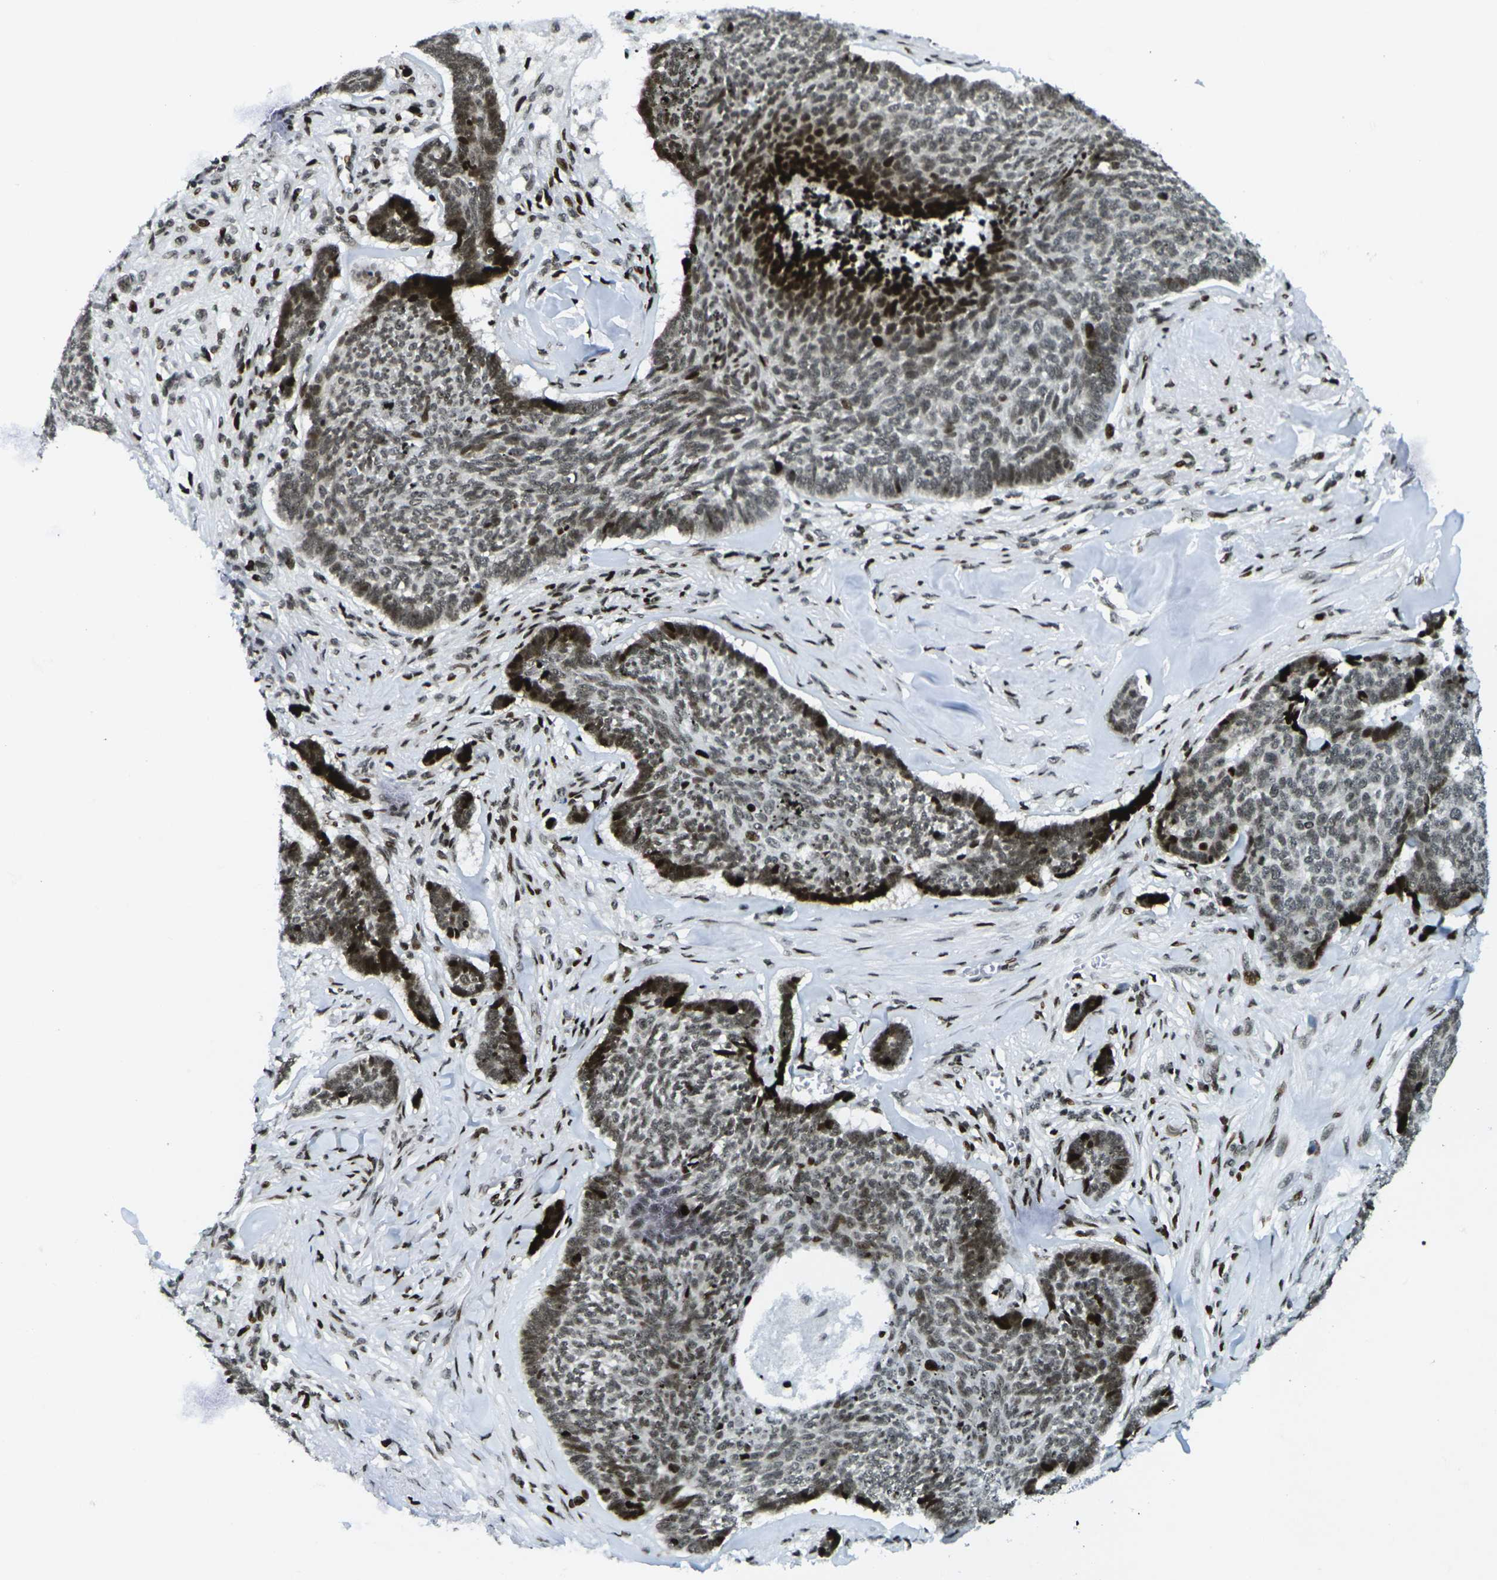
{"staining": {"intensity": "moderate", "quantity": ">75%", "location": "nuclear"}, "tissue": "skin cancer", "cell_type": "Tumor cells", "image_type": "cancer", "snomed": [{"axis": "morphology", "description": "Basal cell carcinoma"}, {"axis": "topography", "description": "Skin"}], "caption": "Protein staining of skin basal cell carcinoma tissue exhibits moderate nuclear staining in about >75% of tumor cells.", "gene": "H3-3A", "patient": {"sex": "male", "age": 84}}